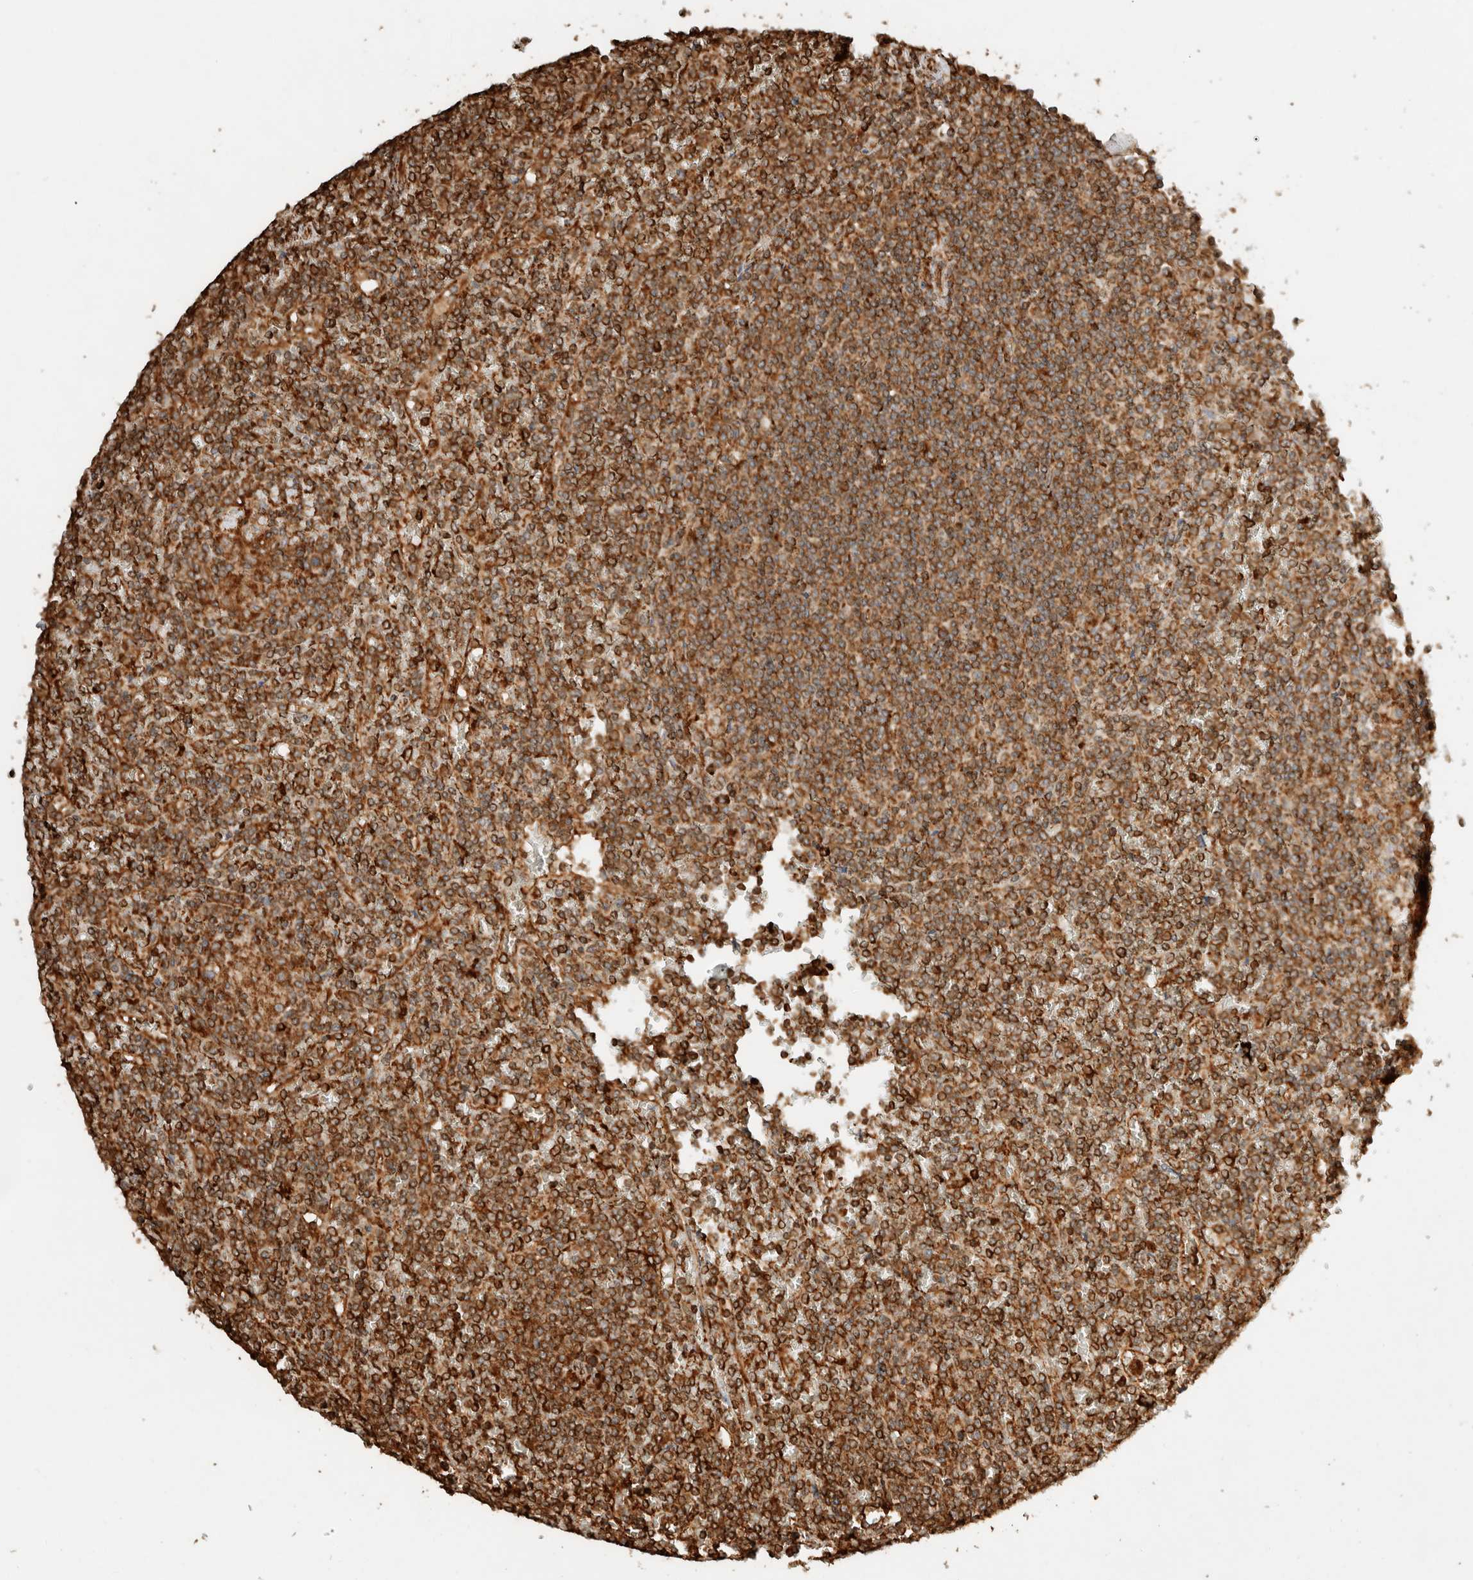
{"staining": {"intensity": "strong", "quantity": ">75%", "location": "cytoplasmic/membranous"}, "tissue": "lymphoma", "cell_type": "Tumor cells", "image_type": "cancer", "snomed": [{"axis": "morphology", "description": "Malignant lymphoma, non-Hodgkin's type, Low grade"}, {"axis": "topography", "description": "Spleen"}], "caption": "This is an image of immunohistochemistry (IHC) staining of lymphoma, which shows strong expression in the cytoplasmic/membranous of tumor cells.", "gene": "ERAP1", "patient": {"sex": "female", "age": 19}}